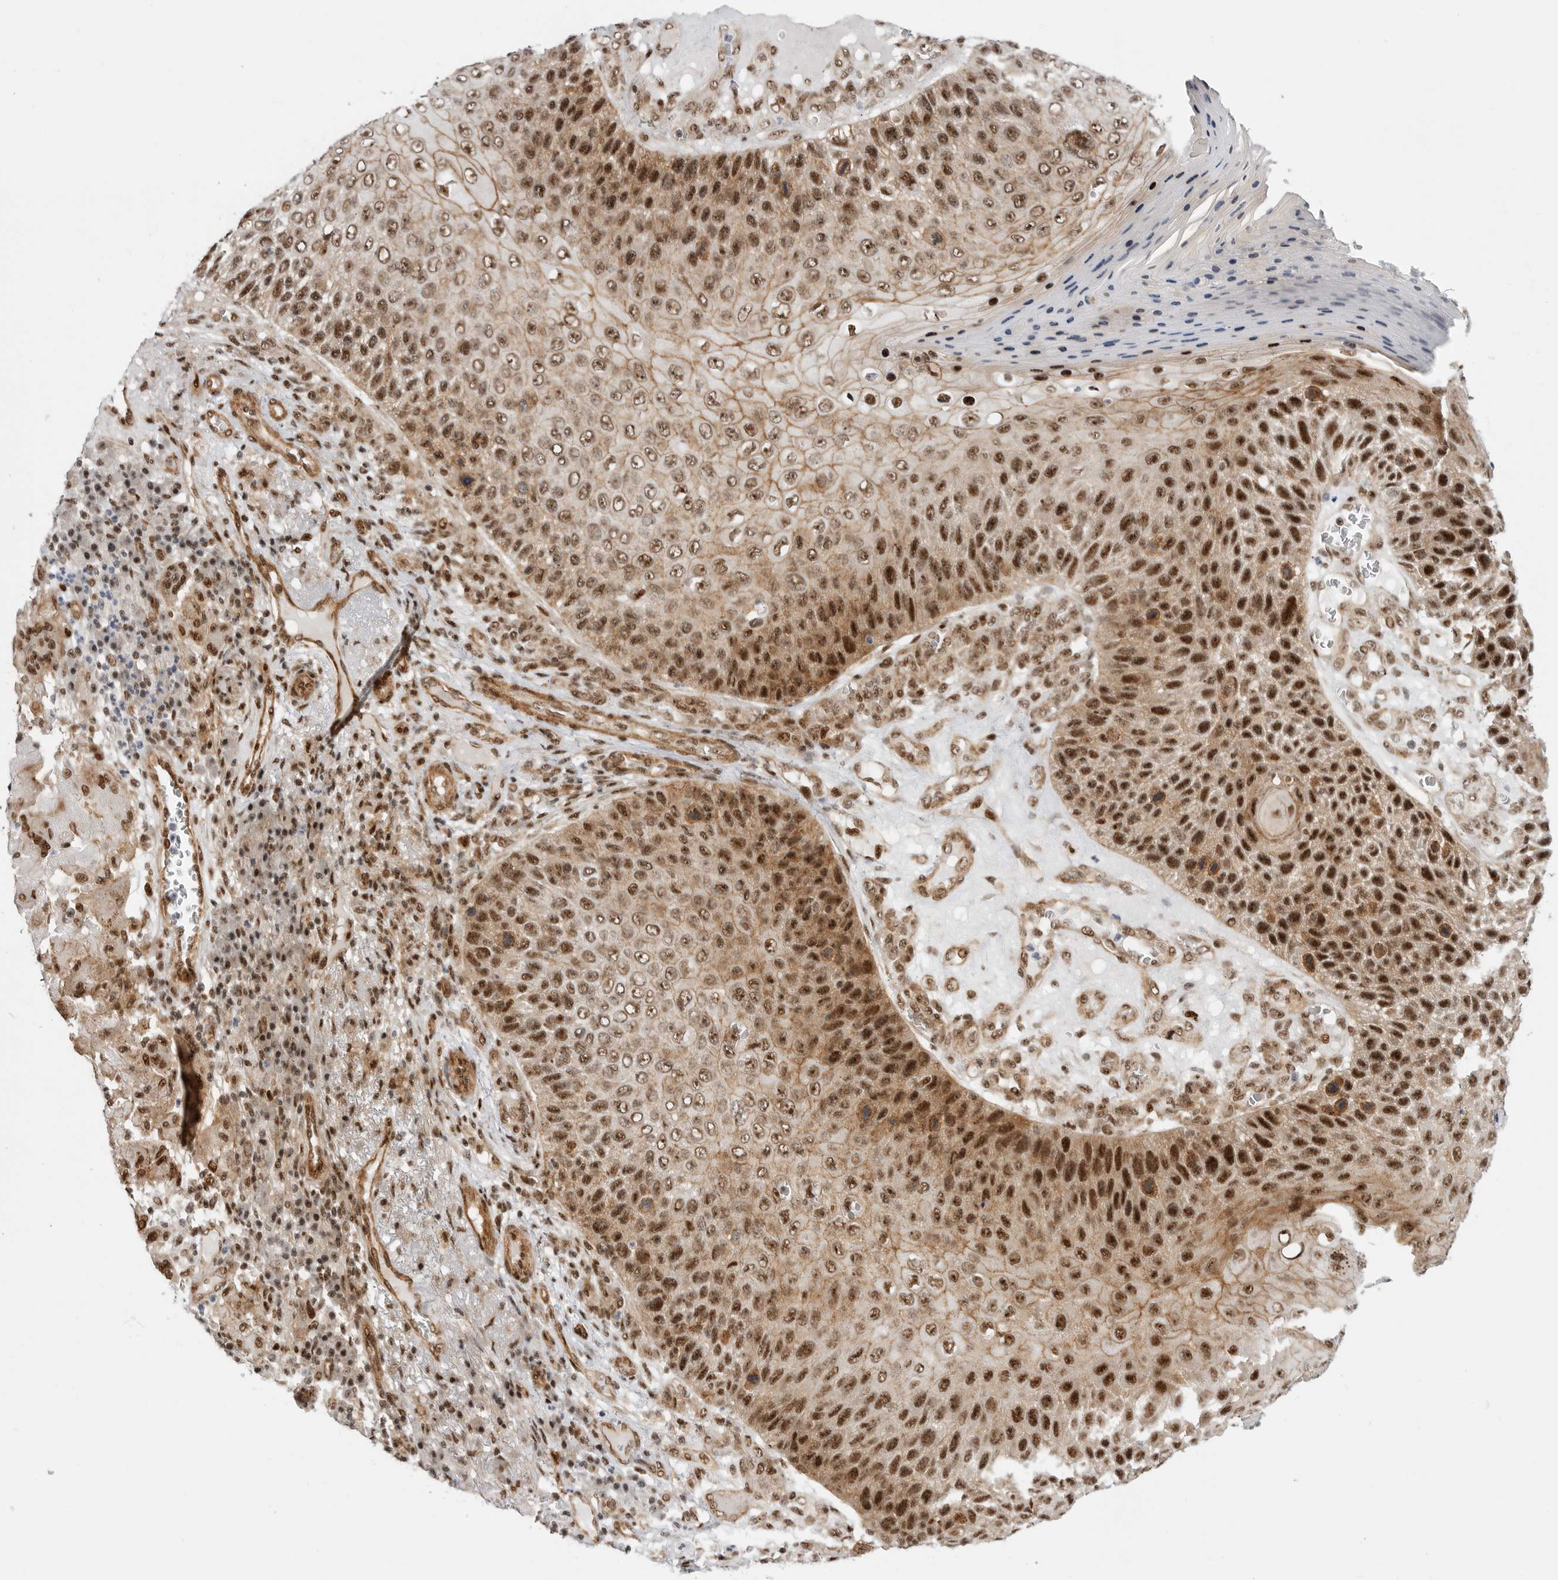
{"staining": {"intensity": "strong", "quantity": ">75%", "location": "cytoplasmic/membranous,nuclear"}, "tissue": "skin cancer", "cell_type": "Tumor cells", "image_type": "cancer", "snomed": [{"axis": "morphology", "description": "Squamous cell carcinoma, NOS"}, {"axis": "topography", "description": "Skin"}], "caption": "Squamous cell carcinoma (skin) stained with immunohistochemistry (IHC) reveals strong cytoplasmic/membranous and nuclear positivity in approximately >75% of tumor cells.", "gene": "GPATCH2", "patient": {"sex": "female", "age": 88}}